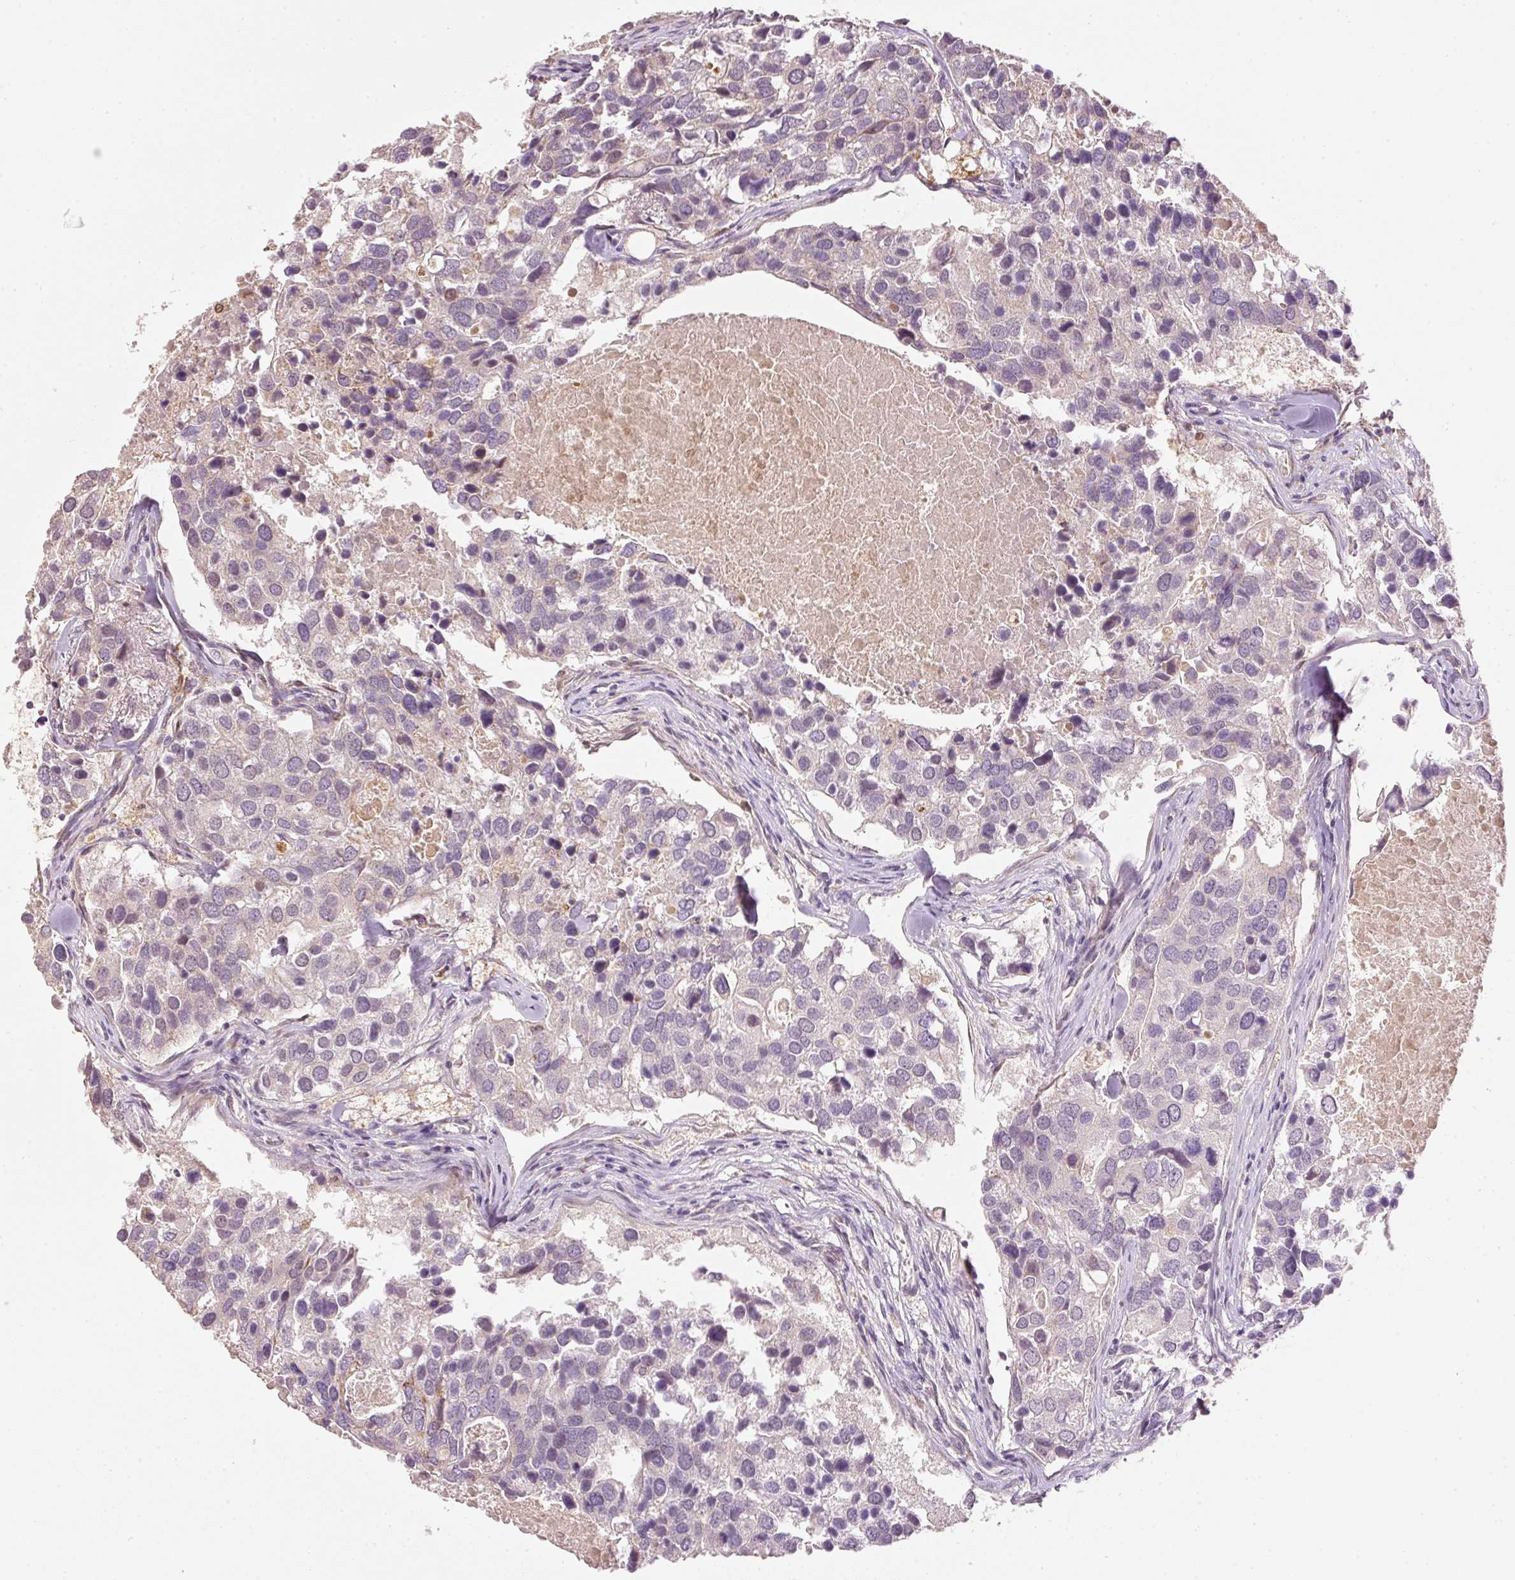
{"staining": {"intensity": "weak", "quantity": "<25%", "location": "cytoplasmic/membranous"}, "tissue": "breast cancer", "cell_type": "Tumor cells", "image_type": "cancer", "snomed": [{"axis": "morphology", "description": "Duct carcinoma"}, {"axis": "topography", "description": "Breast"}], "caption": "The photomicrograph shows no staining of tumor cells in invasive ductal carcinoma (breast). The staining was performed using DAB to visualize the protein expression in brown, while the nuclei were stained in blue with hematoxylin (Magnification: 20x).", "gene": "MTHFD1L", "patient": {"sex": "female", "age": 83}}